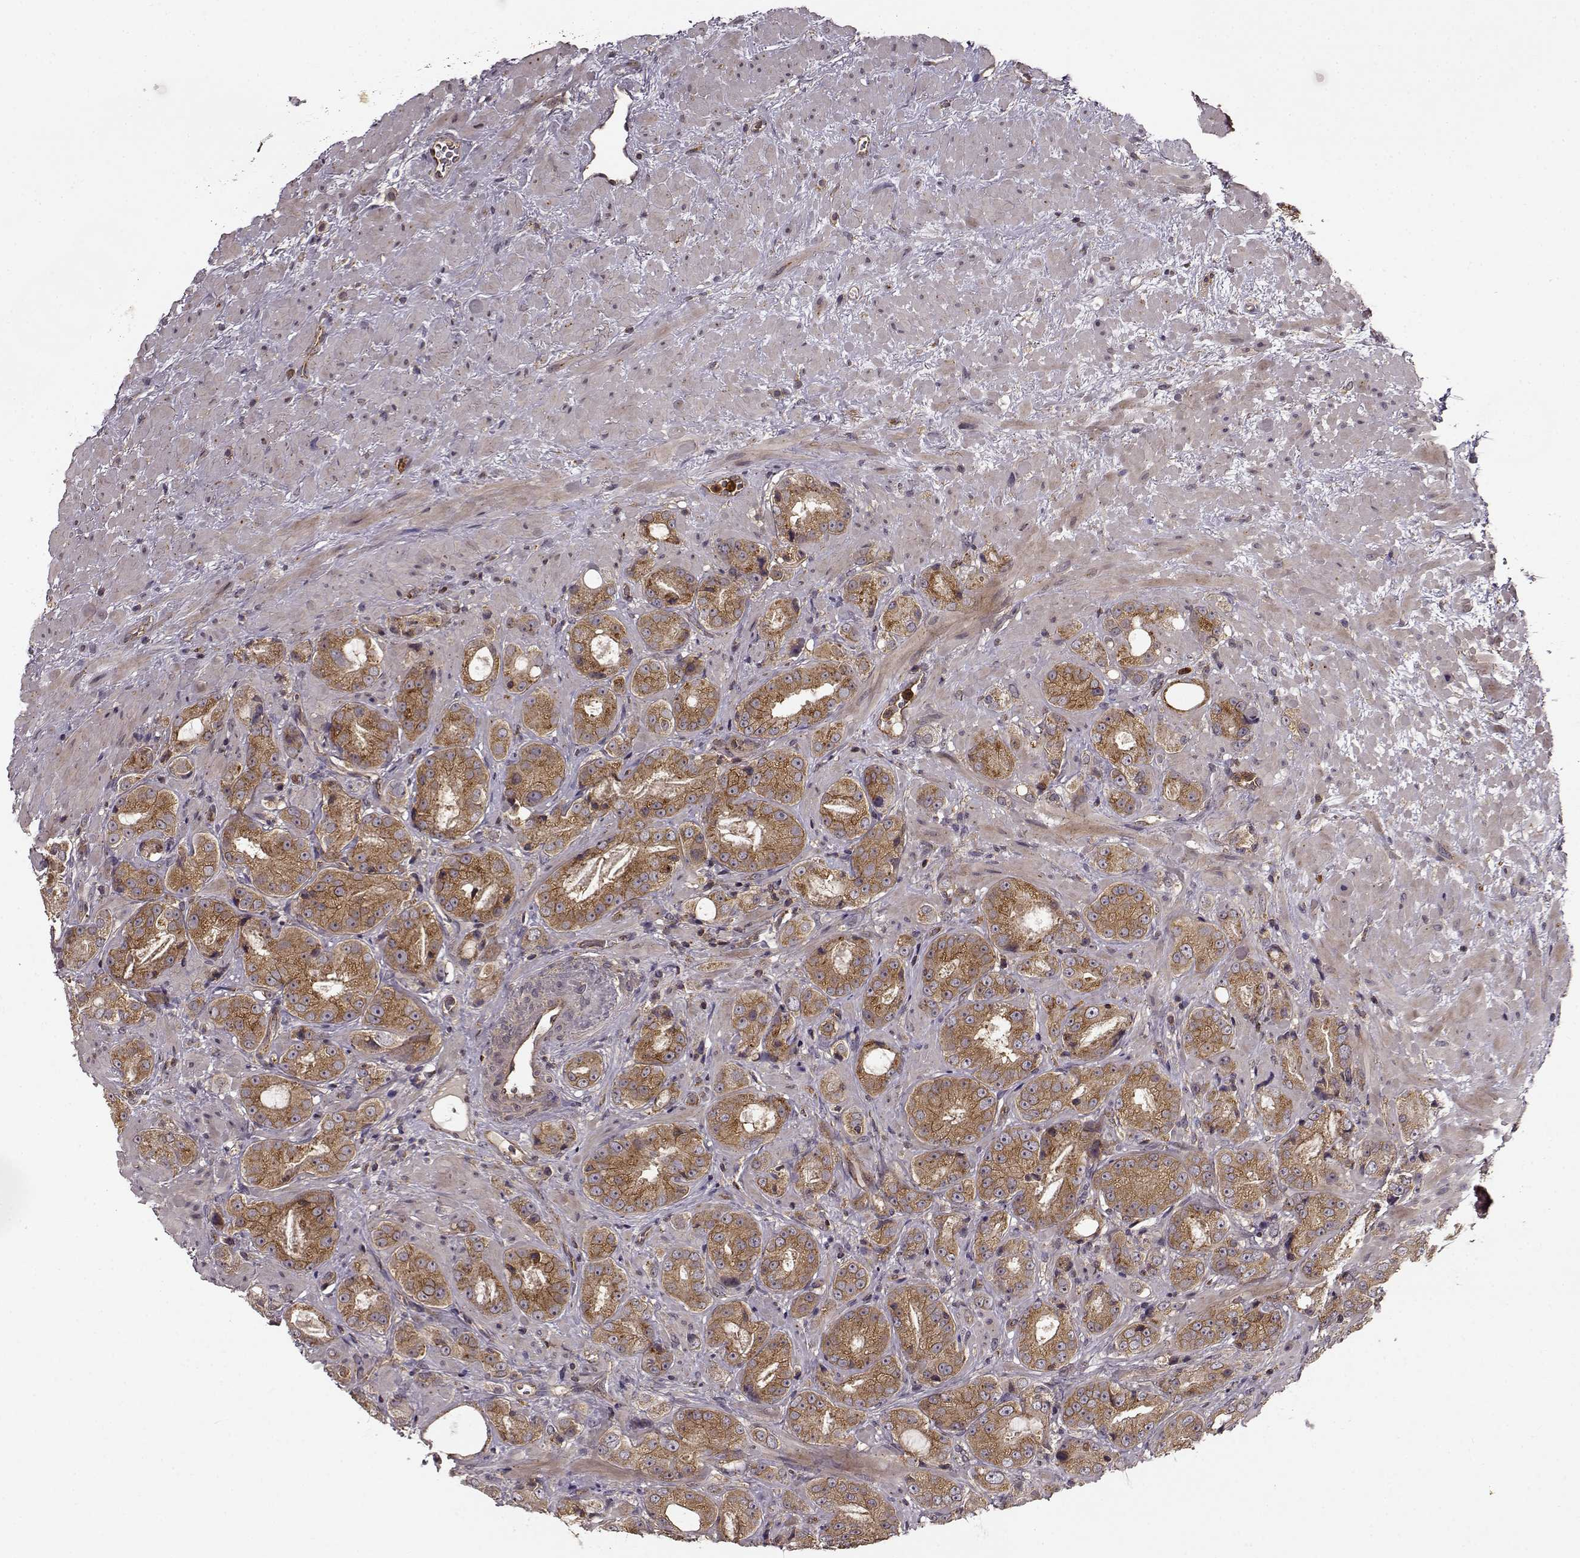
{"staining": {"intensity": "strong", "quantity": ">75%", "location": "cytoplasmic/membranous"}, "tissue": "prostate cancer", "cell_type": "Tumor cells", "image_type": "cancer", "snomed": [{"axis": "morphology", "description": "Normal tissue, NOS"}, {"axis": "morphology", "description": "Adenocarcinoma, High grade"}, {"axis": "topography", "description": "Prostate"}], "caption": "High-magnification brightfield microscopy of prostate adenocarcinoma (high-grade) stained with DAB (3,3'-diaminobenzidine) (brown) and counterstained with hematoxylin (blue). tumor cells exhibit strong cytoplasmic/membranous staining is appreciated in about>75% of cells.", "gene": "IFRD2", "patient": {"sex": "male", "age": 83}}